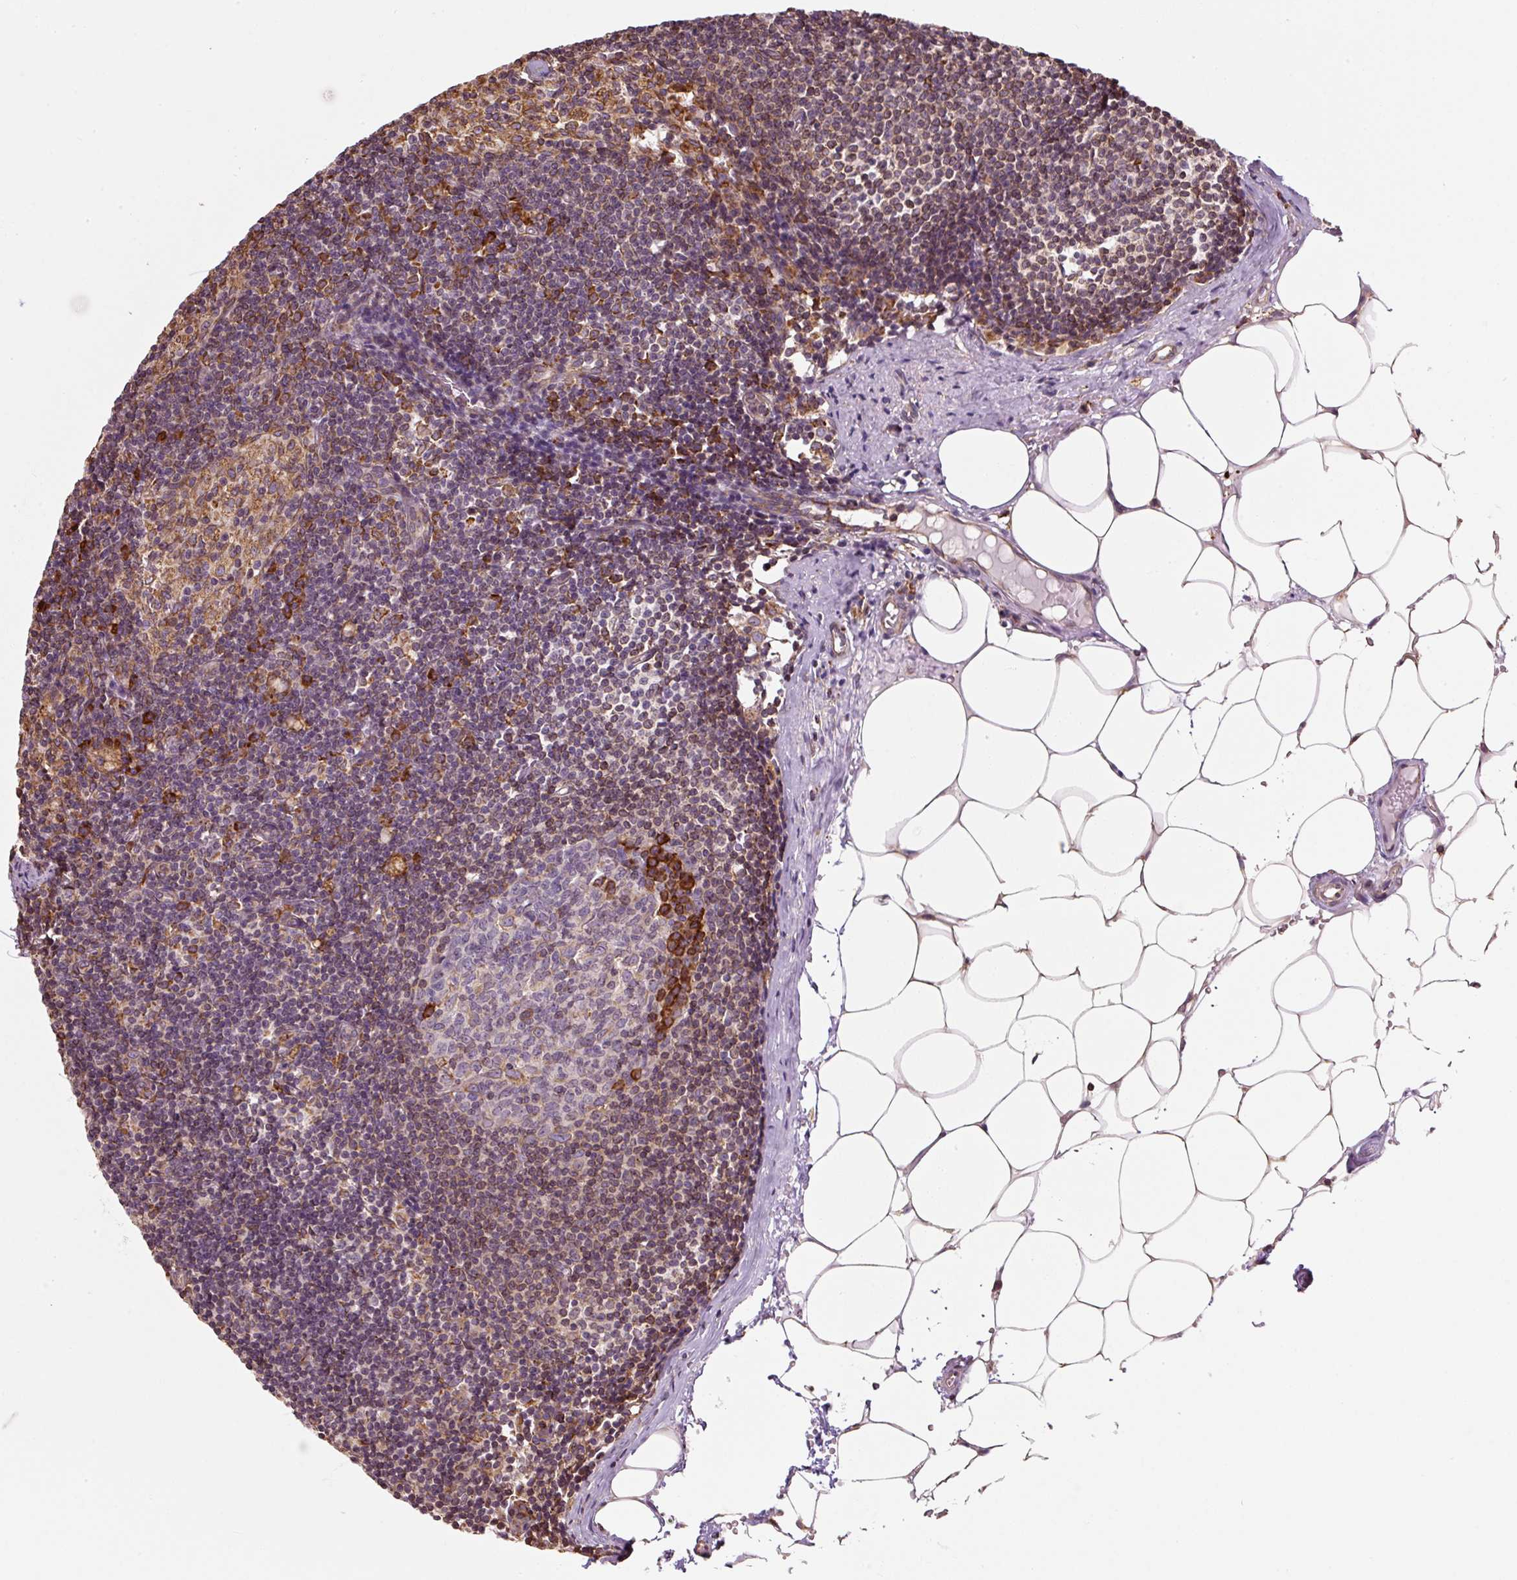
{"staining": {"intensity": "strong", "quantity": "<25%", "location": "cytoplasmic/membranous"}, "tissue": "lymph node", "cell_type": "Germinal center cells", "image_type": "normal", "snomed": [{"axis": "morphology", "description": "Normal tissue, NOS"}, {"axis": "topography", "description": "Lymph node"}], "caption": "Strong cytoplasmic/membranous positivity for a protein is seen in about <25% of germinal center cells of benign lymph node using immunohistochemistry (IHC).", "gene": "PRKCSH", "patient": {"sex": "male", "age": 49}}